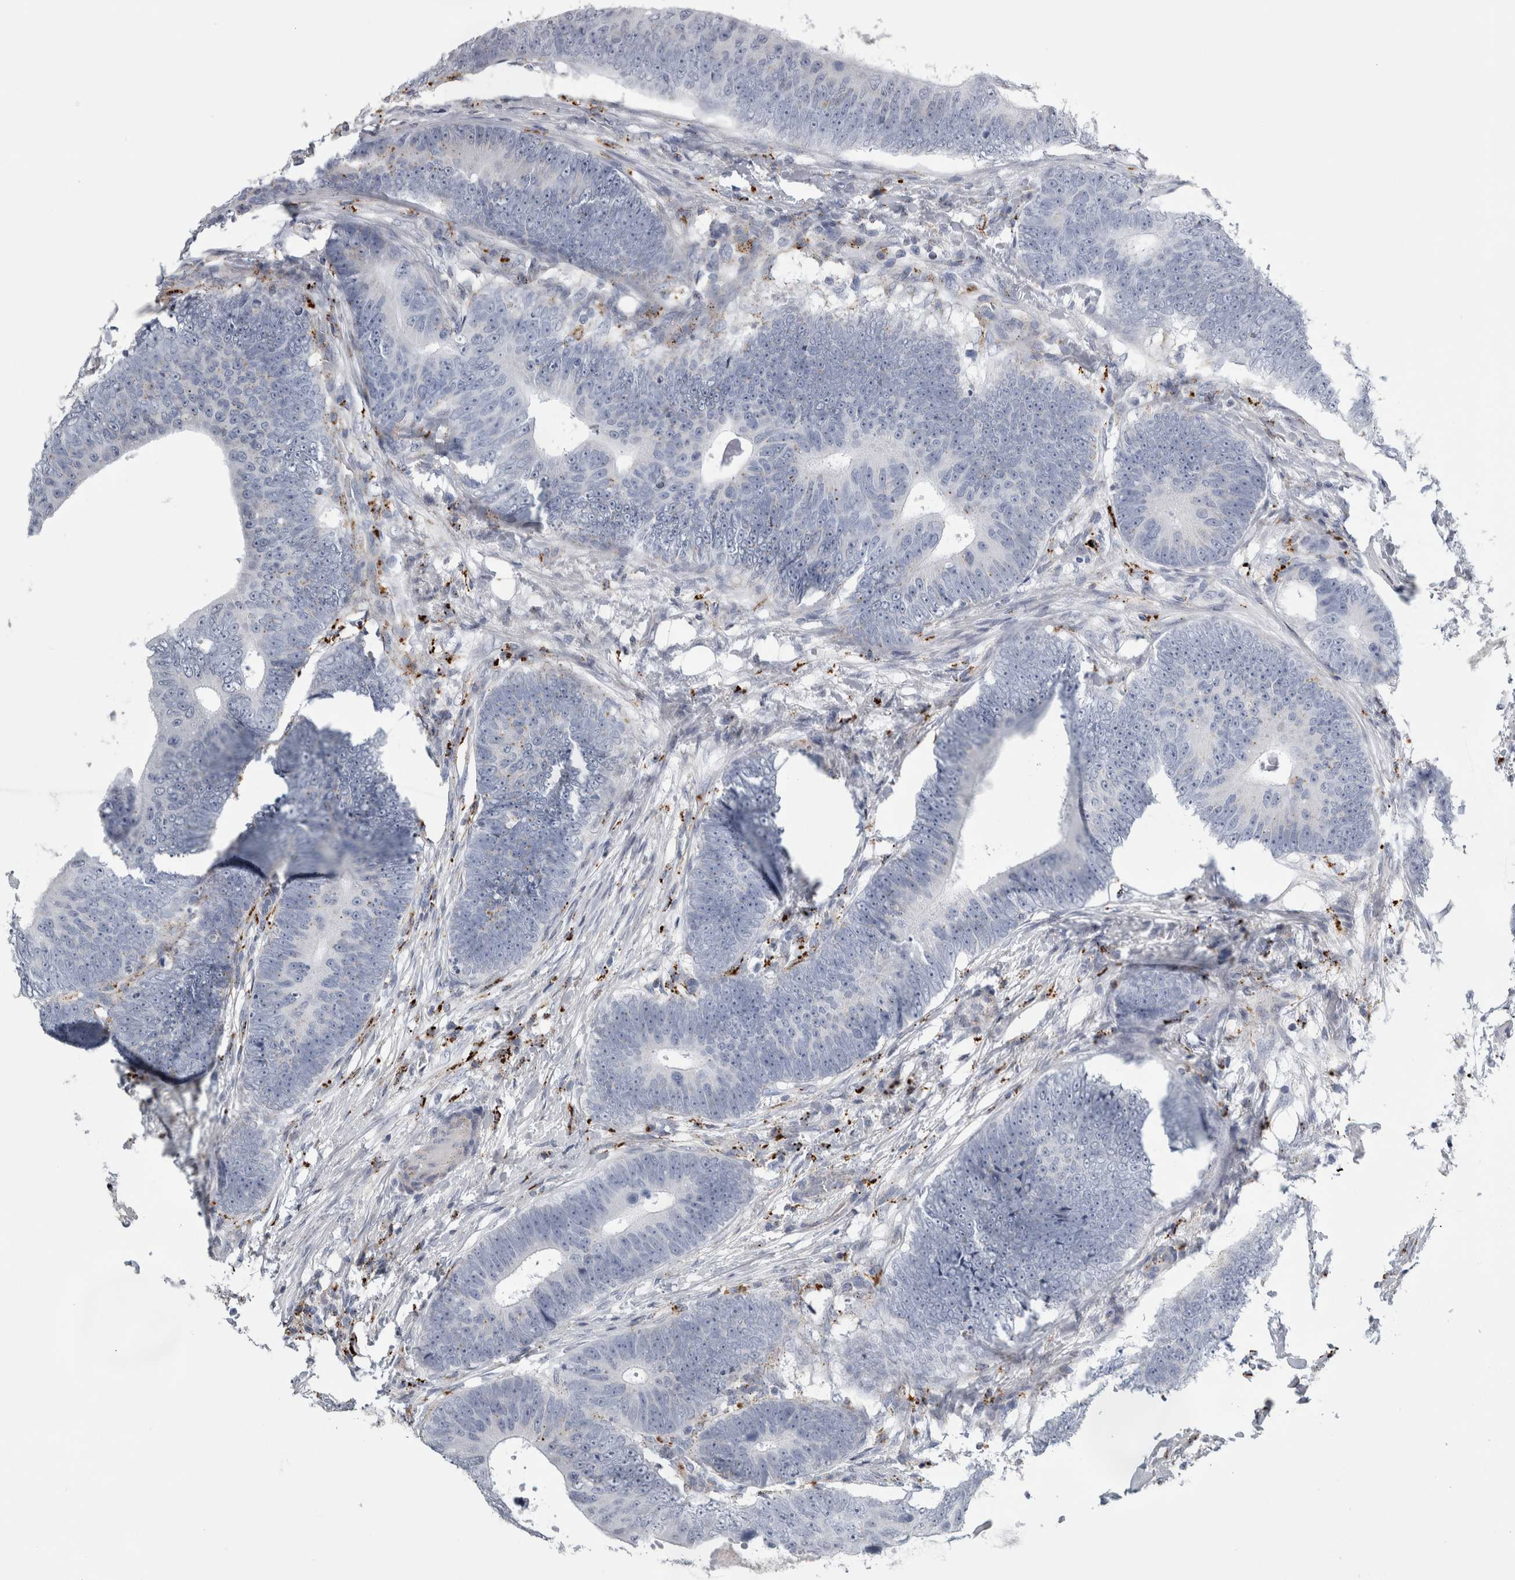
{"staining": {"intensity": "negative", "quantity": "none", "location": "none"}, "tissue": "colorectal cancer", "cell_type": "Tumor cells", "image_type": "cancer", "snomed": [{"axis": "morphology", "description": "Adenocarcinoma, NOS"}, {"axis": "topography", "description": "Colon"}], "caption": "Tumor cells show no significant protein staining in colorectal cancer (adenocarcinoma). (DAB (3,3'-diaminobenzidine) IHC, high magnification).", "gene": "DPP7", "patient": {"sex": "male", "age": 56}}